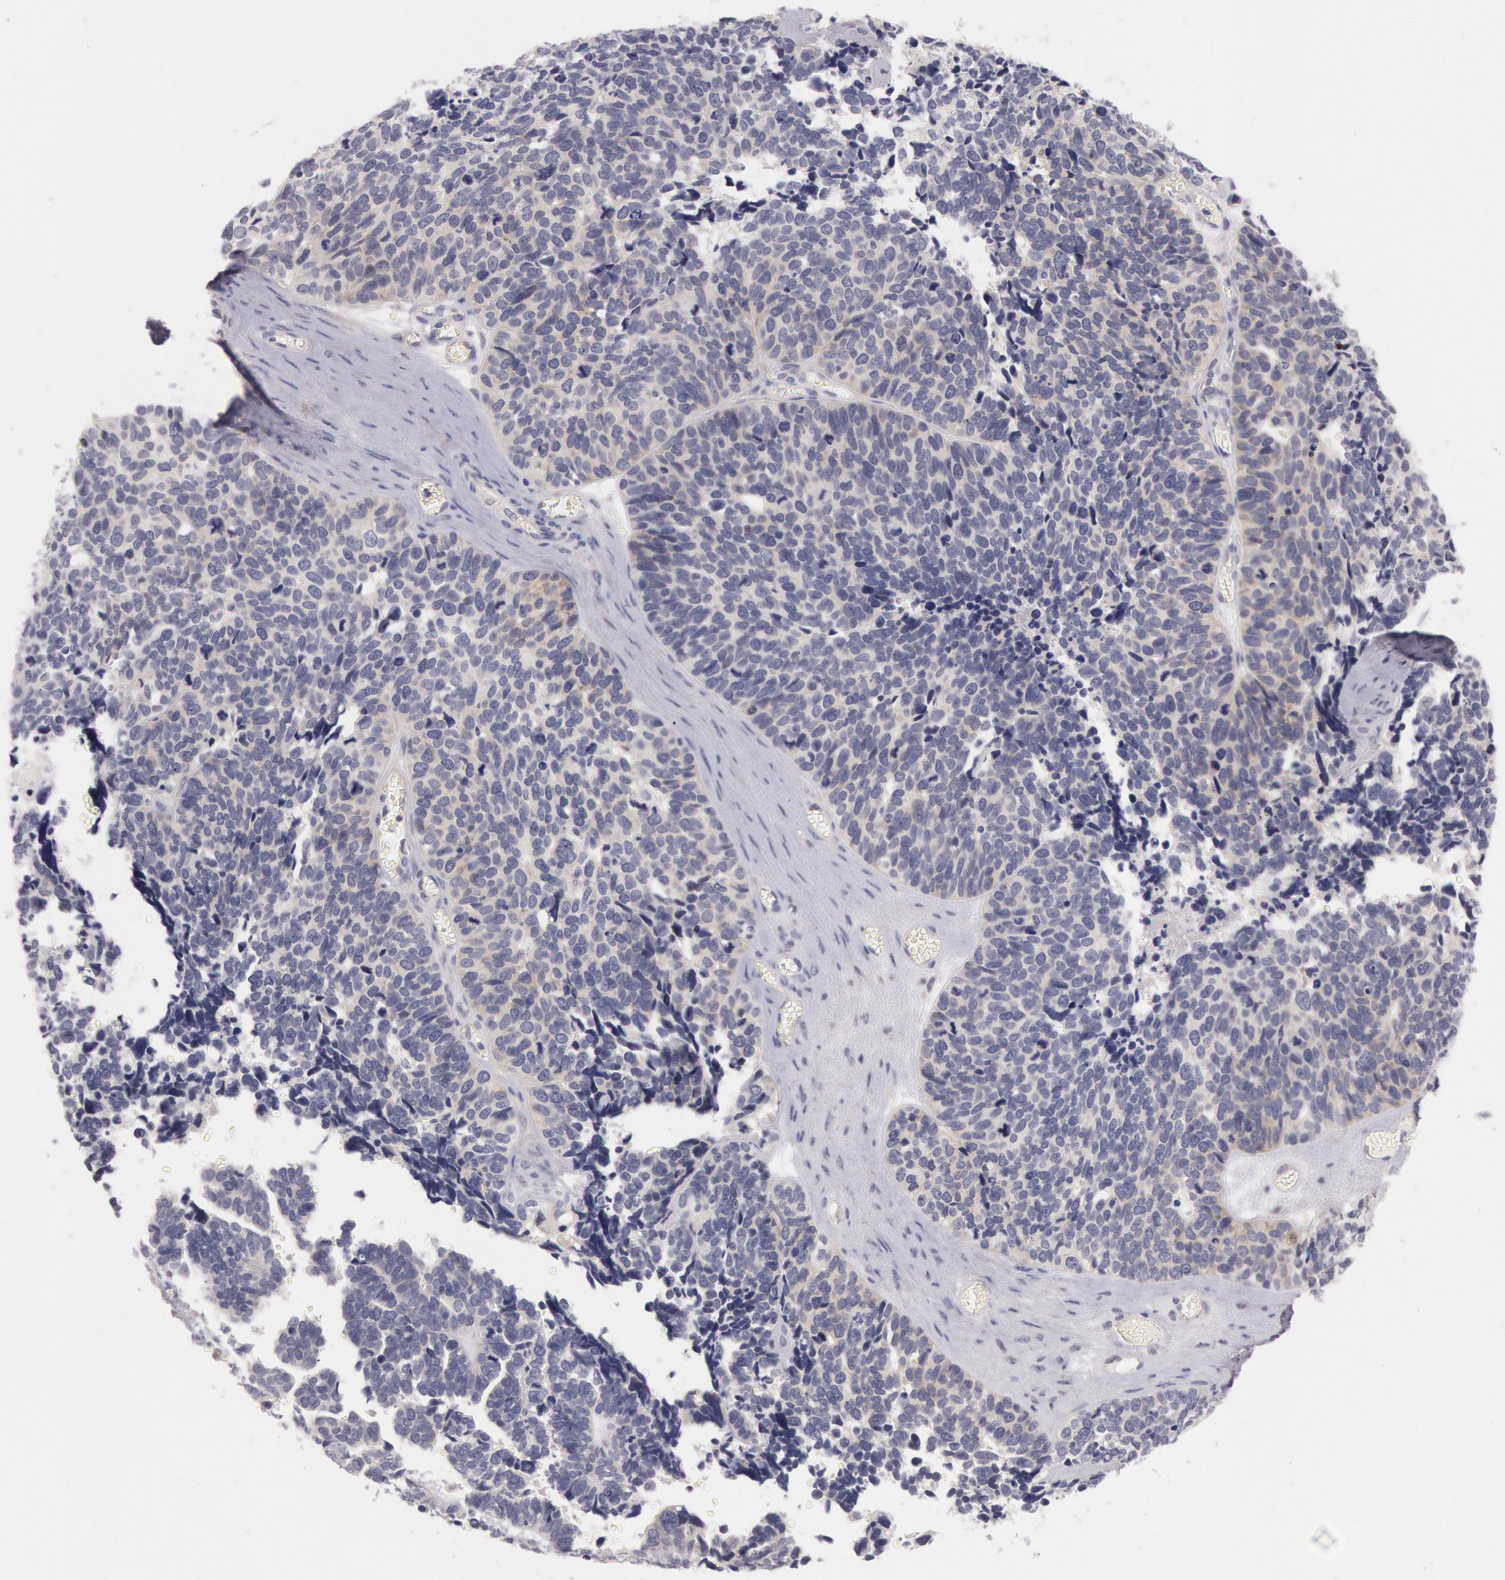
{"staining": {"intensity": "weak", "quantity": "25%-75%", "location": "cytoplasmic/membranous"}, "tissue": "ovarian cancer", "cell_type": "Tumor cells", "image_type": "cancer", "snomed": [{"axis": "morphology", "description": "Cystadenocarcinoma, serous, NOS"}, {"axis": "topography", "description": "Ovary"}], "caption": "Protein analysis of serous cystadenocarcinoma (ovarian) tissue reveals weak cytoplasmic/membranous positivity in about 25%-75% of tumor cells.", "gene": "TRIB2", "patient": {"sex": "female", "age": 77}}